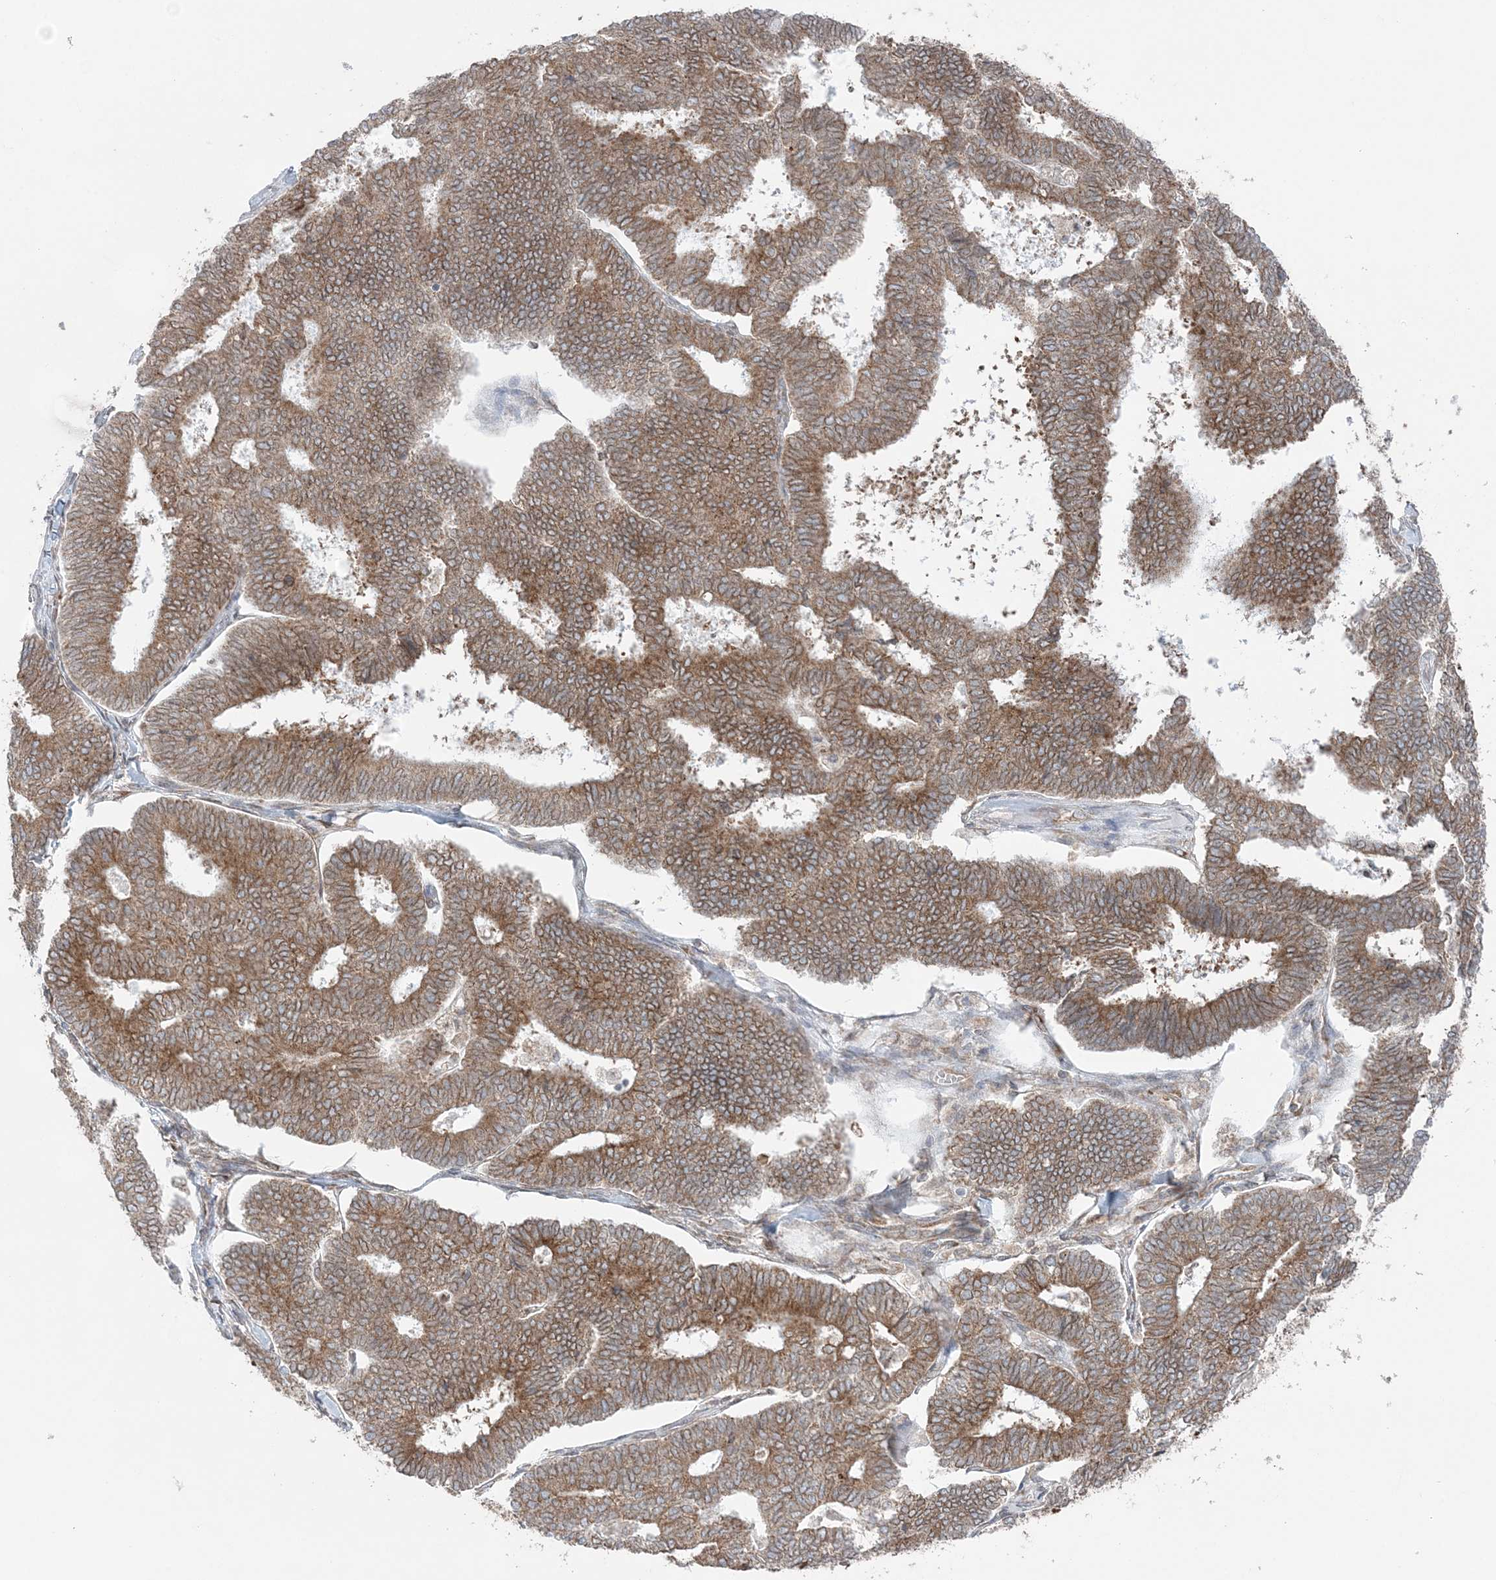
{"staining": {"intensity": "moderate", "quantity": ">75%", "location": "cytoplasmic/membranous"}, "tissue": "endometrial cancer", "cell_type": "Tumor cells", "image_type": "cancer", "snomed": [{"axis": "morphology", "description": "Adenocarcinoma, NOS"}, {"axis": "topography", "description": "Endometrium"}], "caption": "This photomicrograph demonstrates IHC staining of endometrial cancer, with medium moderate cytoplasmic/membranous positivity in about >75% of tumor cells.", "gene": "TMED10", "patient": {"sex": "female", "age": 70}}